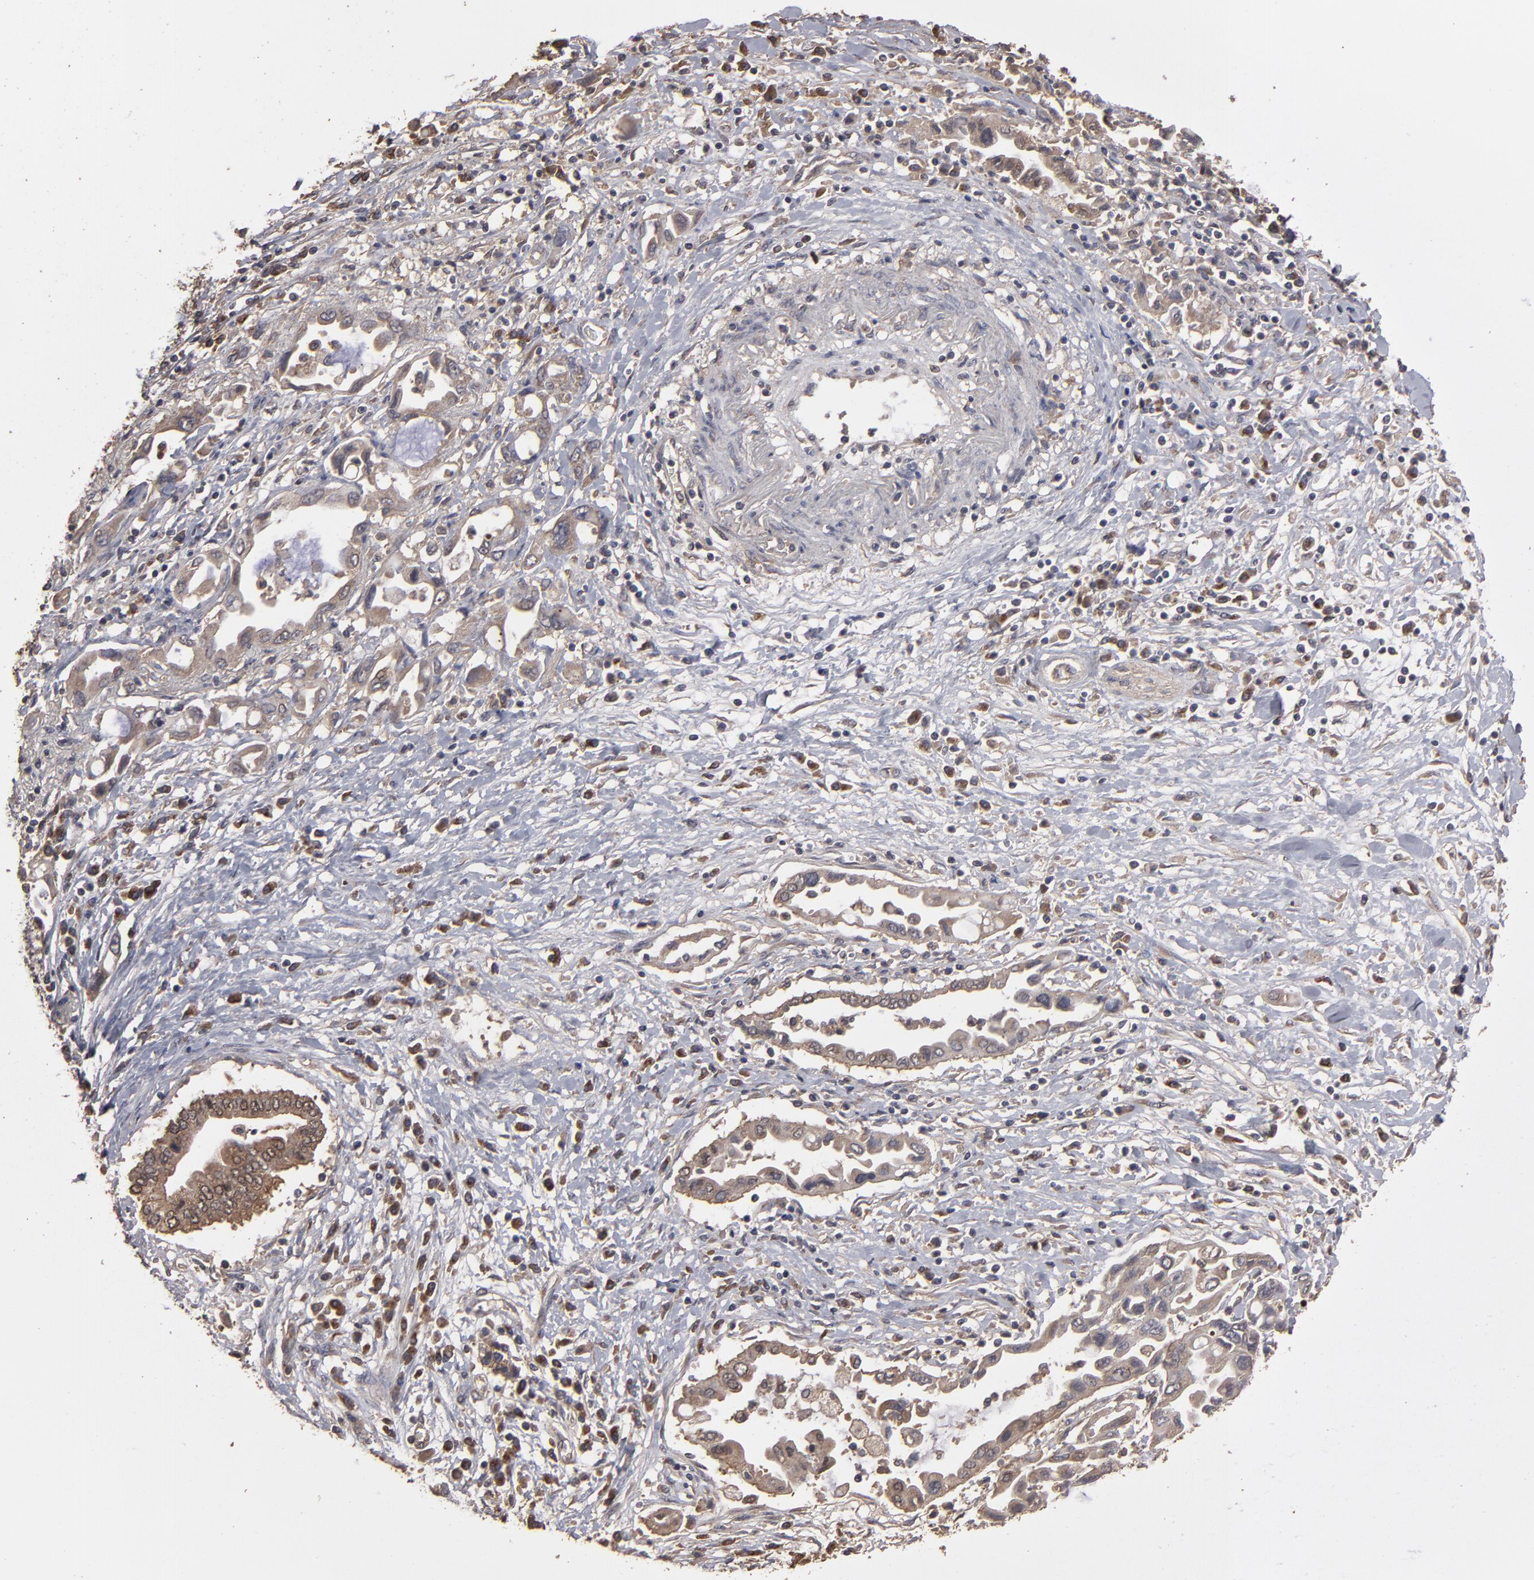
{"staining": {"intensity": "weak", "quantity": ">75%", "location": "cytoplasmic/membranous"}, "tissue": "pancreatic cancer", "cell_type": "Tumor cells", "image_type": "cancer", "snomed": [{"axis": "morphology", "description": "Adenocarcinoma, NOS"}, {"axis": "topography", "description": "Pancreas"}], "caption": "A low amount of weak cytoplasmic/membranous staining is appreciated in approximately >75% of tumor cells in adenocarcinoma (pancreatic) tissue.", "gene": "MMP2", "patient": {"sex": "female", "age": 57}}